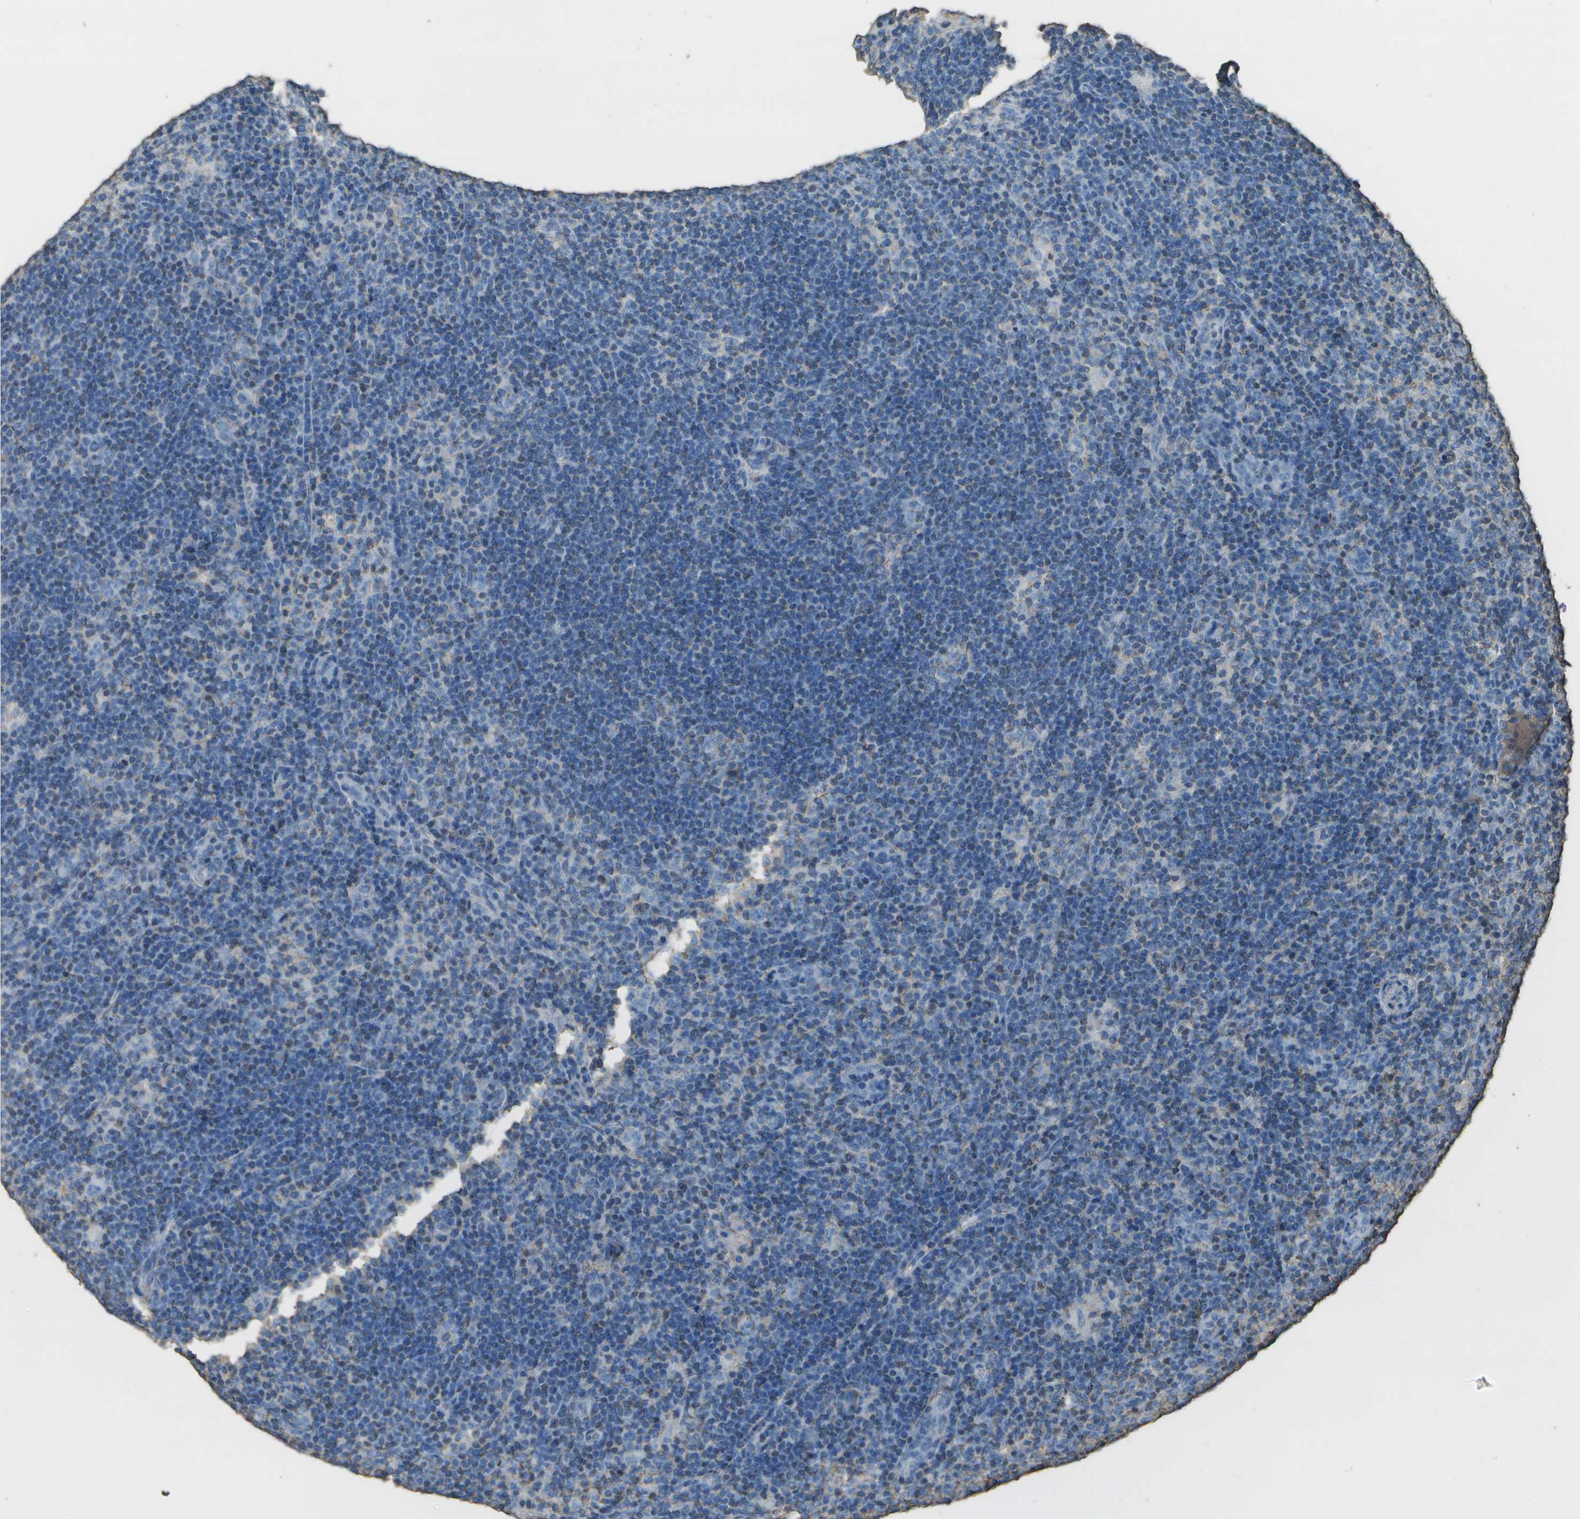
{"staining": {"intensity": "negative", "quantity": "none", "location": "none"}, "tissue": "lymphoma", "cell_type": "Tumor cells", "image_type": "cancer", "snomed": [{"axis": "morphology", "description": "Hodgkin's disease, NOS"}, {"axis": "topography", "description": "Lymph node"}], "caption": "Hodgkin's disease stained for a protein using immunohistochemistry demonstrates no staining tumor cells.", "gene": "CYP4F11", "patient": {"sex": "female", "age": 57}}